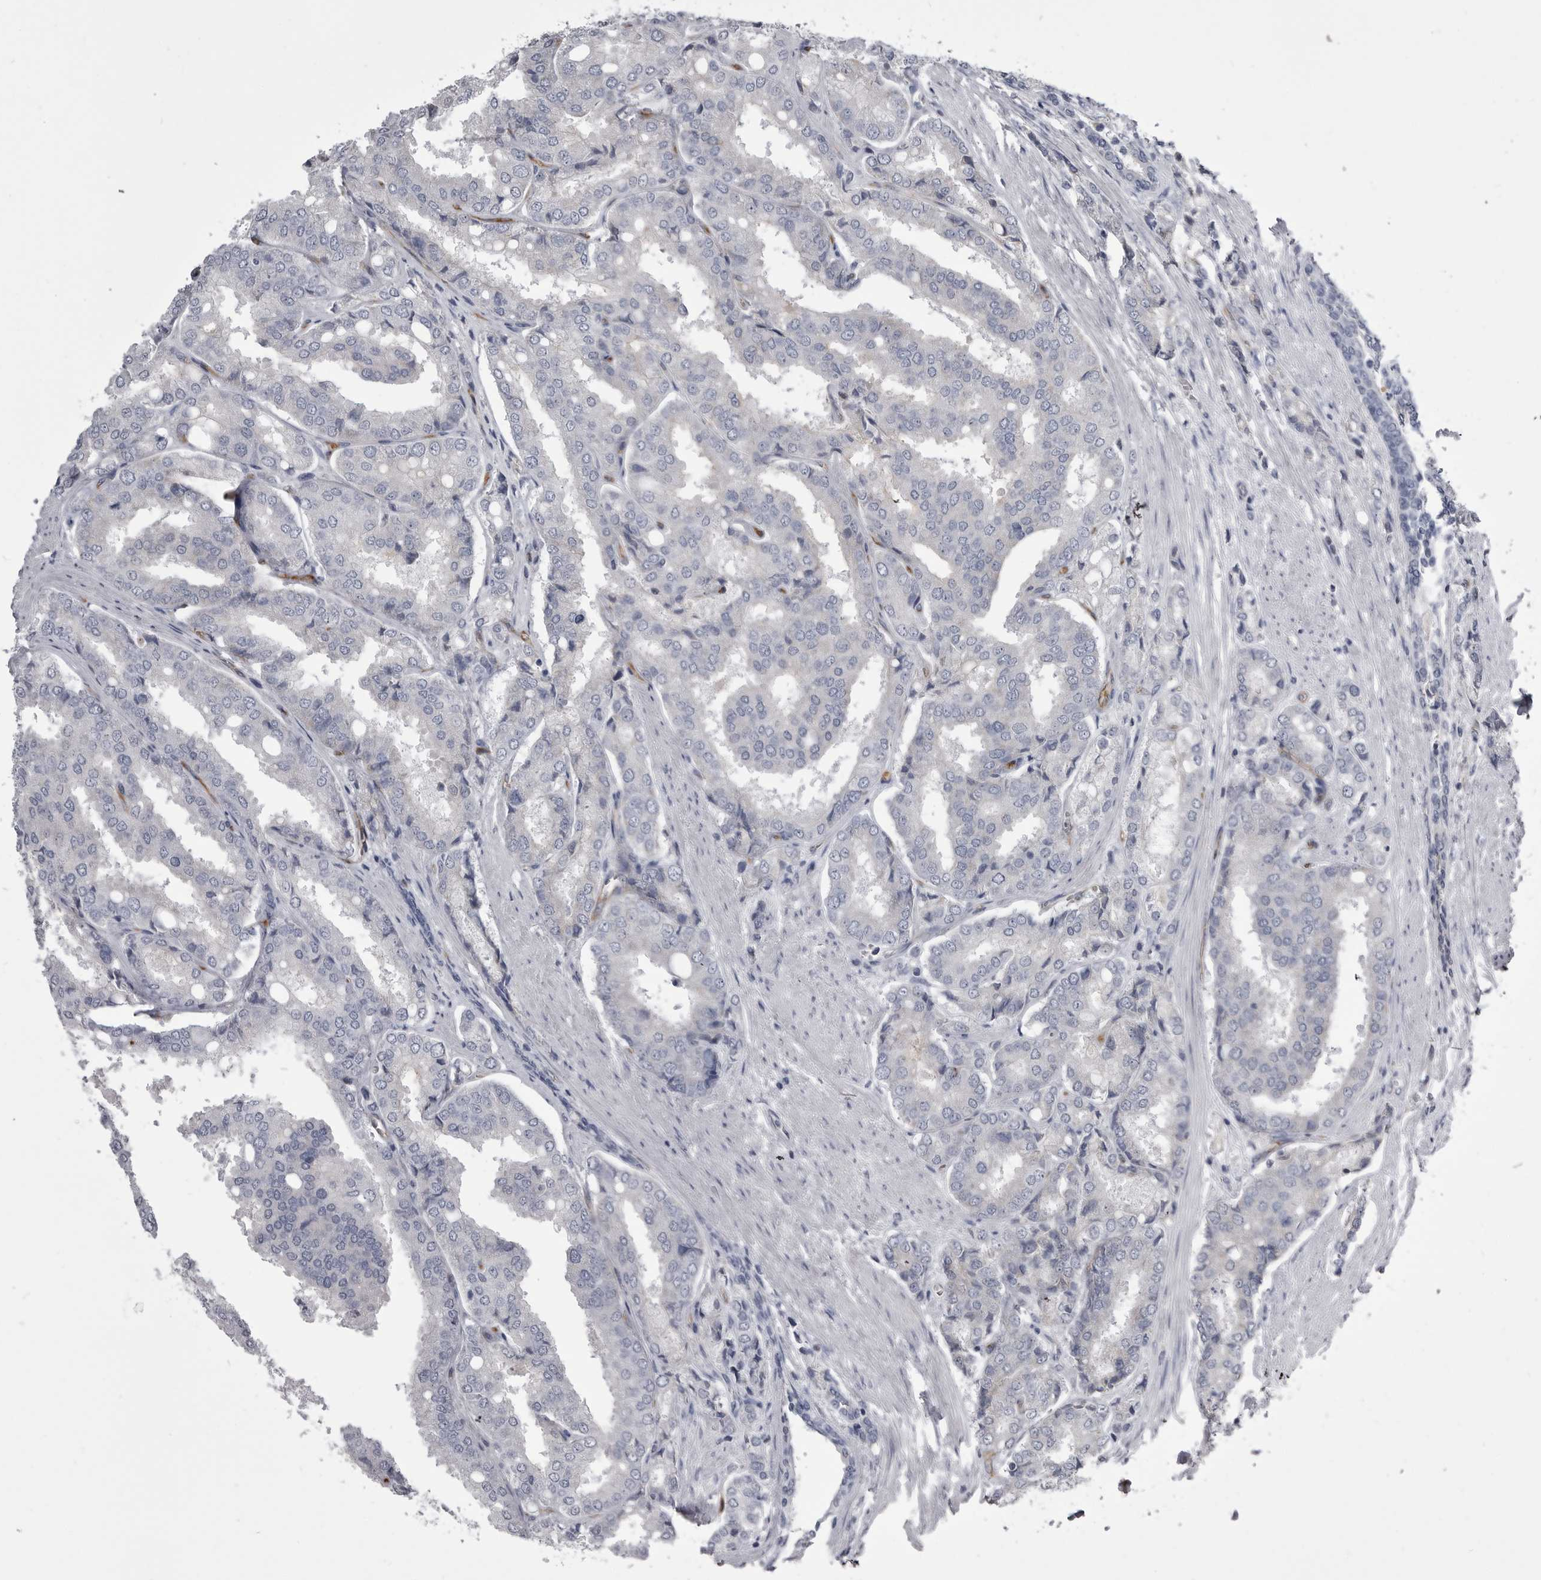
{"staining": {"intensity": "negative", "quantity": "none", "location": "none"}, "tissue": "prostate cancer", "cell_type": "Tumor cells", "image_type": "cancer", "snomed": [{"axis": "morphology", "description": "Adenocarcinoma, High grade"}, {"axis": "topography", "description": "Prostate"}], "caption": "Immunohistochemistry (IHC) histopathology image of neoplastic tissue: prostate cancer stained with DAB shows no significant protein expression in tumor cells.", "gene": "OPLAH", "patient": {"sex": "male", "age": 50}}